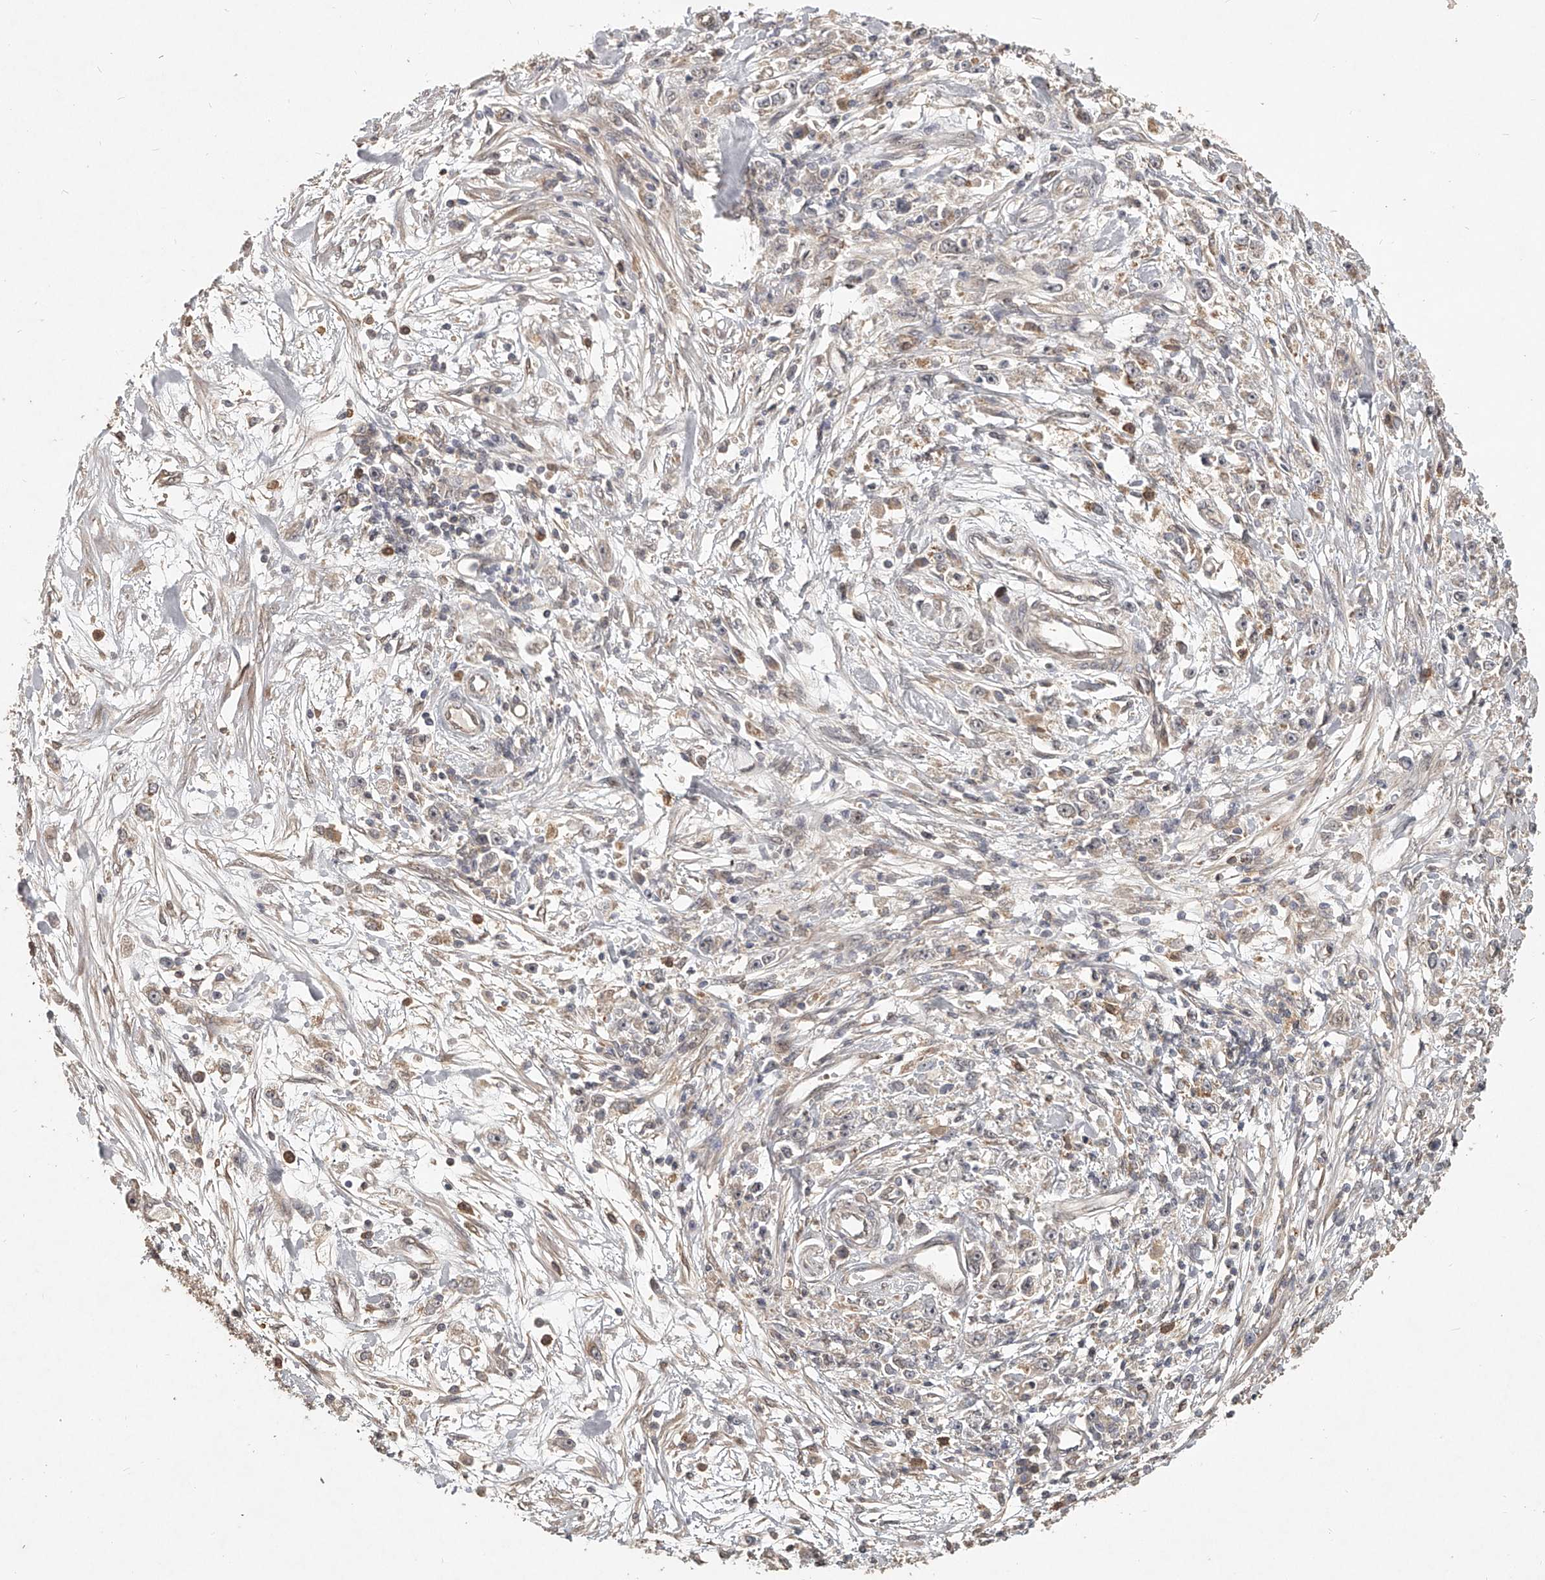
{"staining": {"intensity": "weak", "quantity": "<25%", "location": "cytoplasmic/membranous"}, "tissue": "stomach cancer", "cell_type": "Tumor cells", "image_type": "cancer", "snomed": [{"axis": "morphology", "description": "Adenocarcinoma, NOS"}, {"axis": "topography", "description": "Stomach"}], "caption": "High magnification brightfield microscopy of stomach adenocarcinoma stained with DAB (3,3'-diaminobenzidine) (brown) and counterstained with hematoxylin (blue): tumor cells show no significant expression.", "gene": "SLC37A1", "patient": {"sex": "female", "age": 59}}